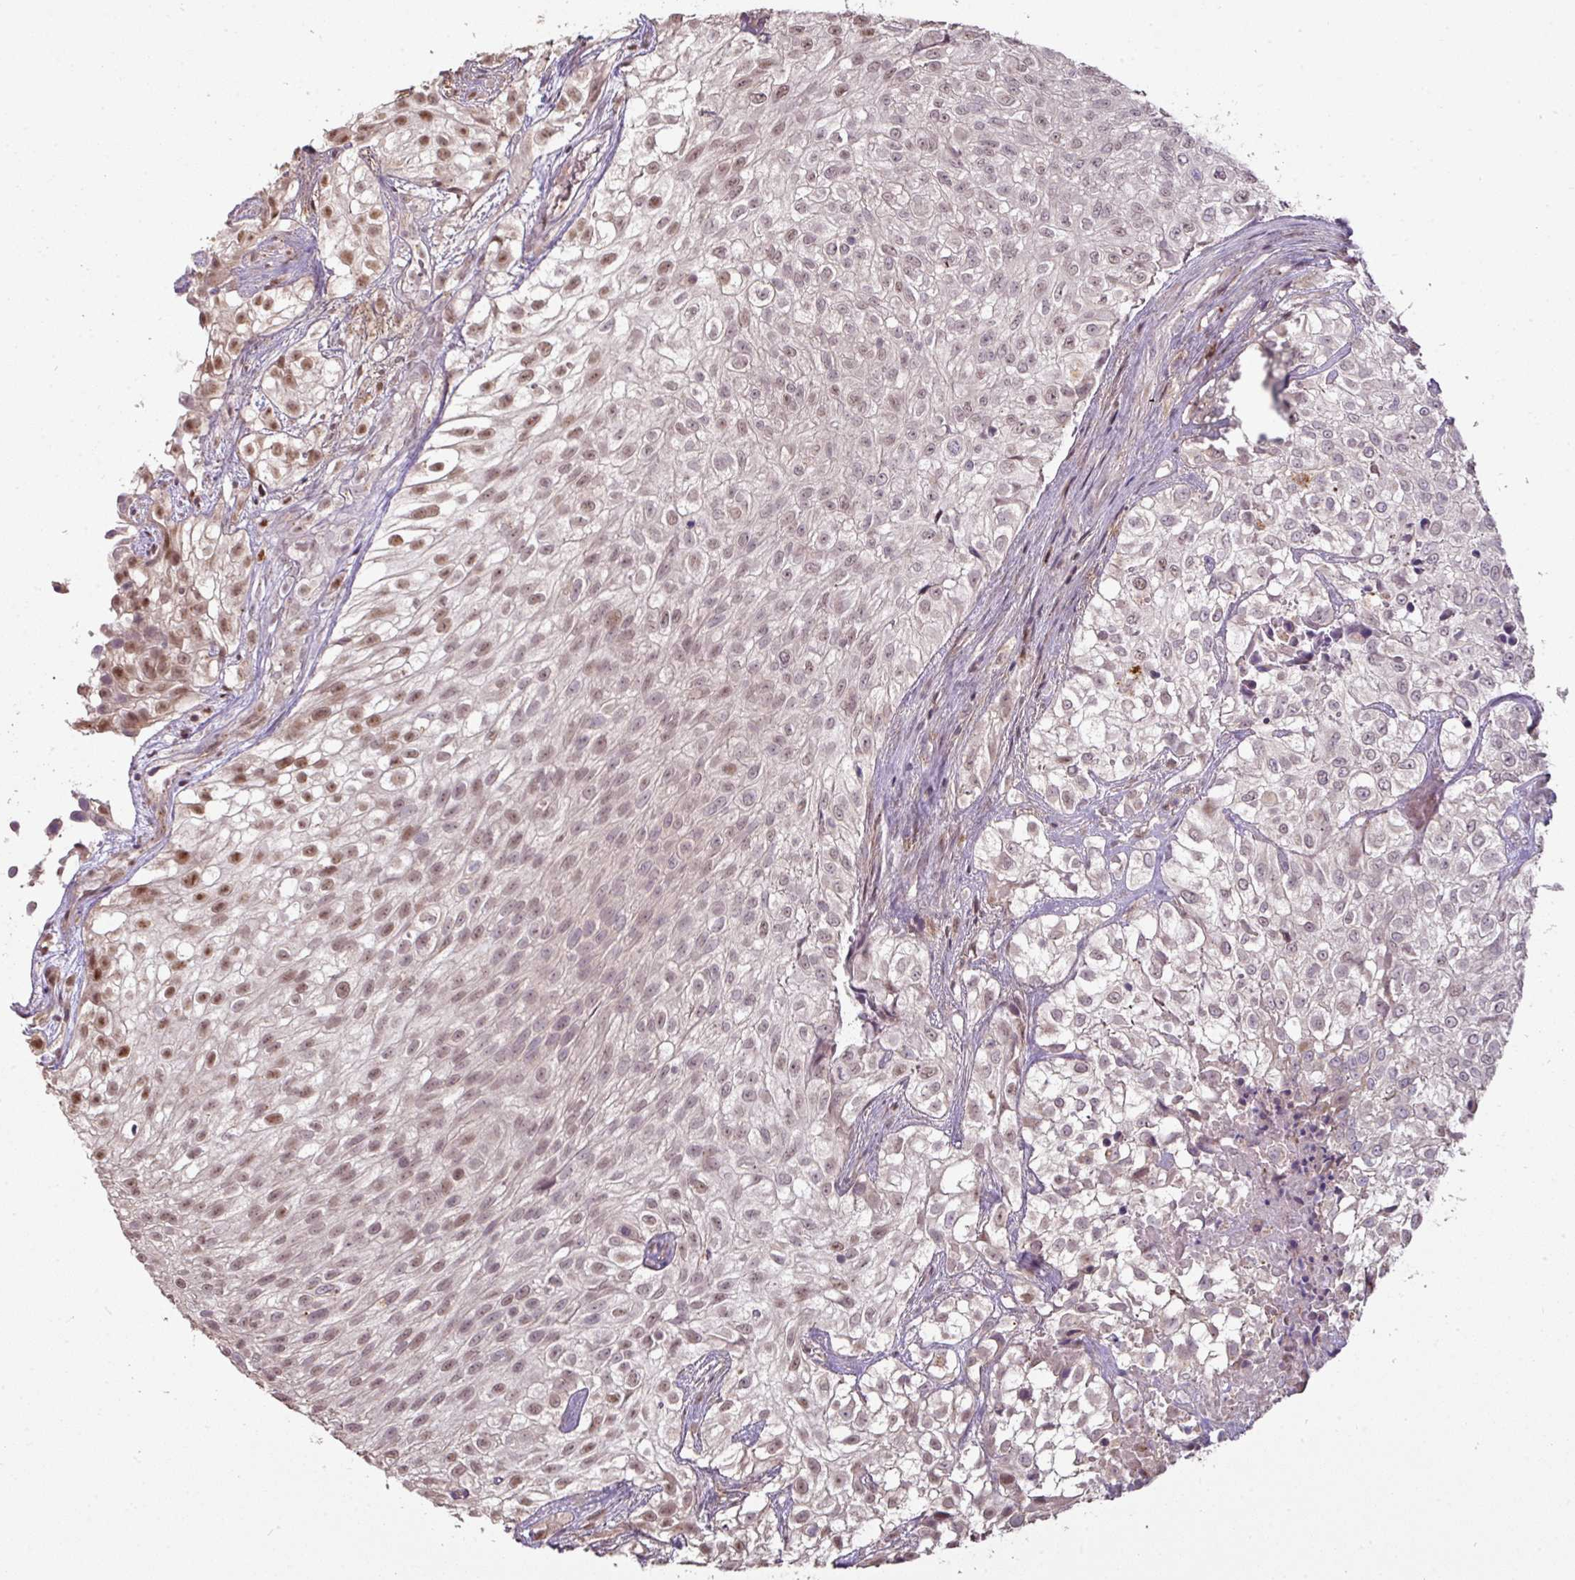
{"staining": {"intensity": "moderate", "quantity": "25%-75%", "location": "nuclear"}, "tissue": "urothelial cancer", "cell_type": "Tumor cells", "image_type": "cancer", "snomed": [{"axis": "morphology", "description": "Urothelial carcinoma, High grade"}, {"axis": "topography", "description": "Urinary bladder"}], "caption": "This image reveals IHC staining of urothelial cancer, with medium moderate nuclear staining in approximately 25%-75% of tumor cells.", "gene": "CXCR5", "patient": {"sex": "male", "age": 56}}